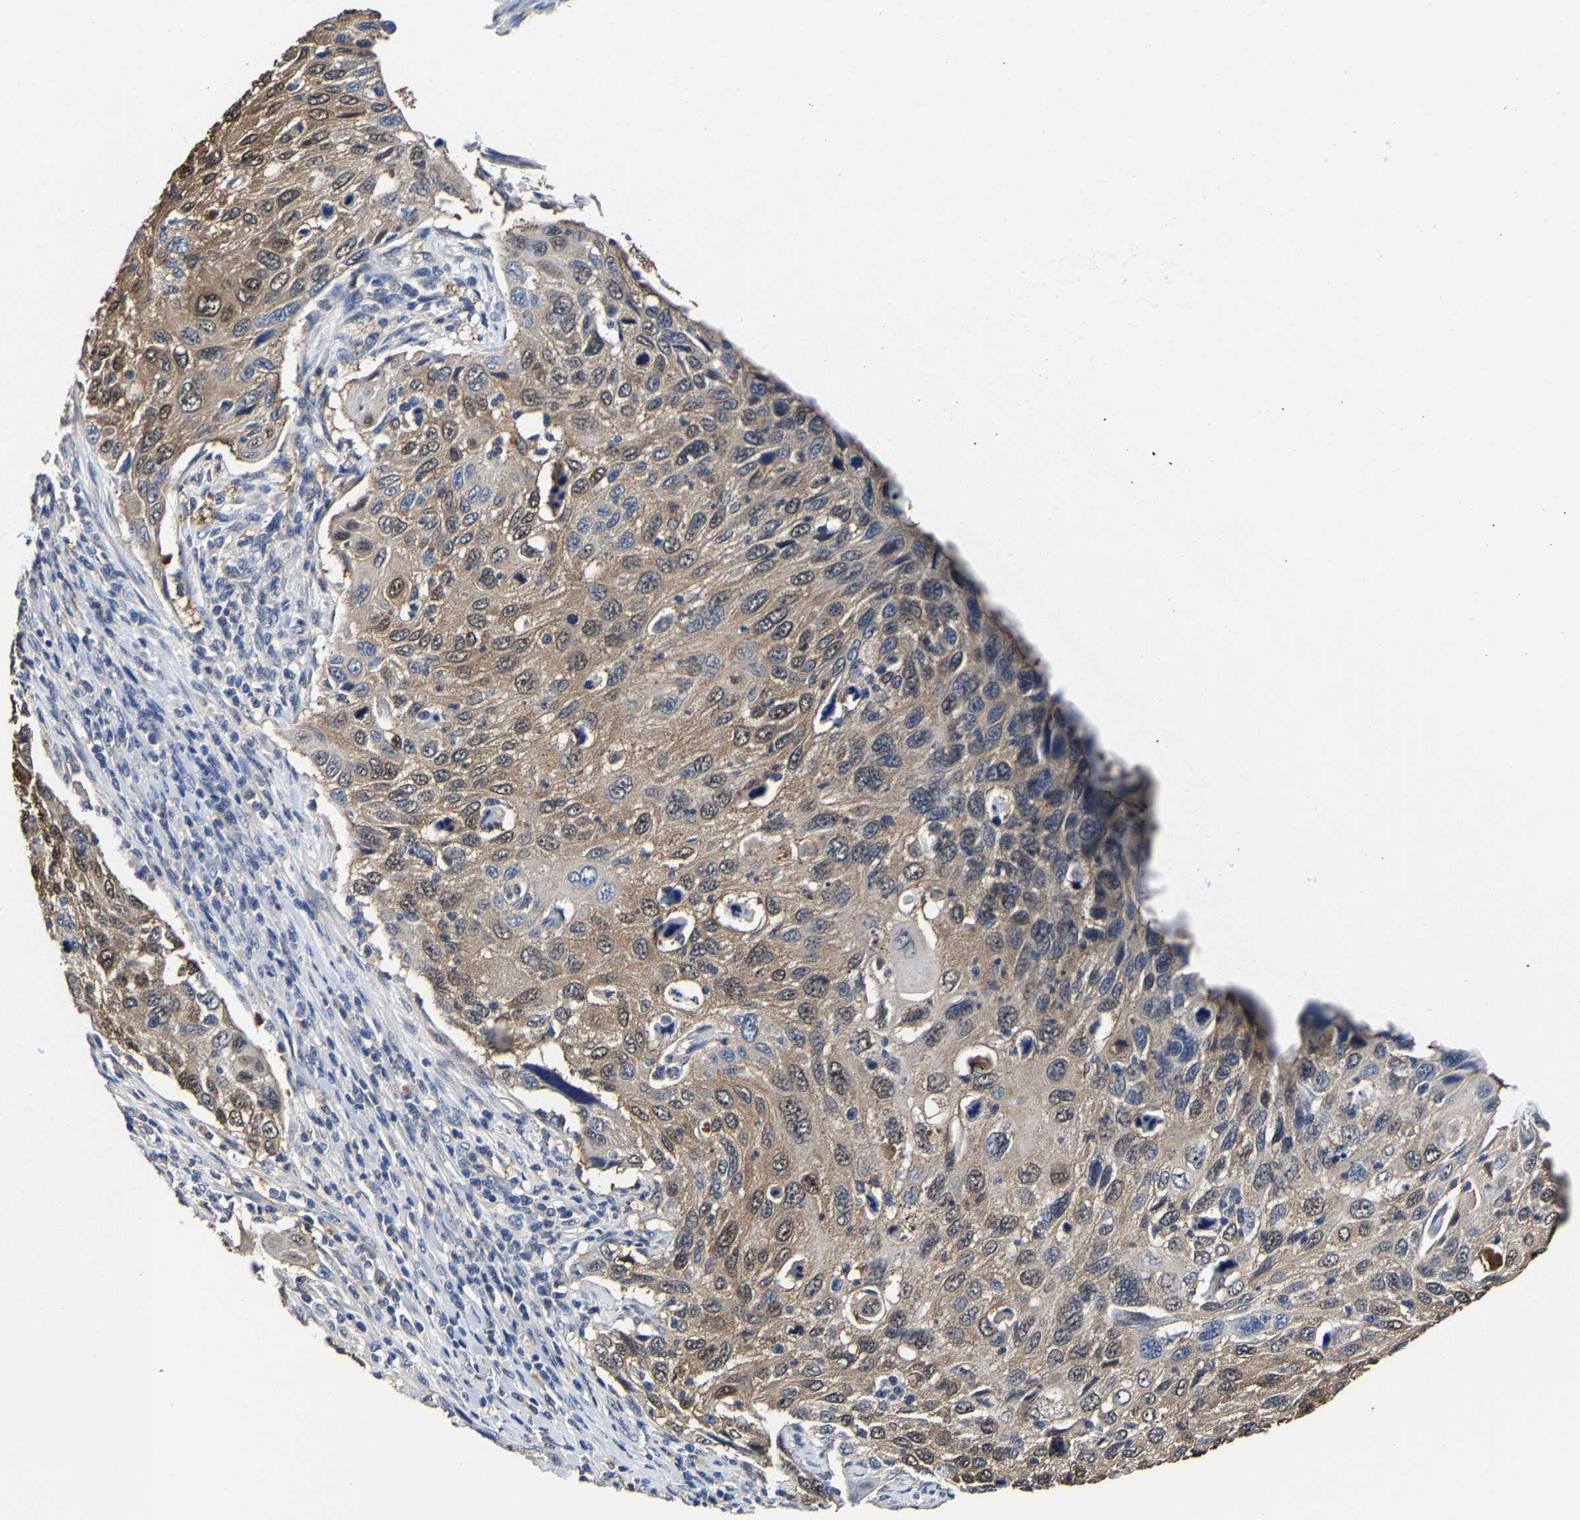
{"staining": {"intensity": "moderate", "quantity": ">75%", "location": "cytoplasmic/membranous"}, "tissue": "cervical cancer", "cell_type": "Tumor cells", "image_type": "cancer", "snomed": [{"axis": "morphology", "description": "Squamous cell carcinoma, NOS"}, {"axis": "topography", "description": "Cervix"}], "caption": "An image of human cervical squamous cell carcinoma stained for a protein reveals moderate cytoplasmic/membranous brown staining in tumor cells. (brown staining indicates protein expression, while blue staining denotes nuclei).", "gene": "EBAG9", "patient": {"sex": "female", "age": 70}}